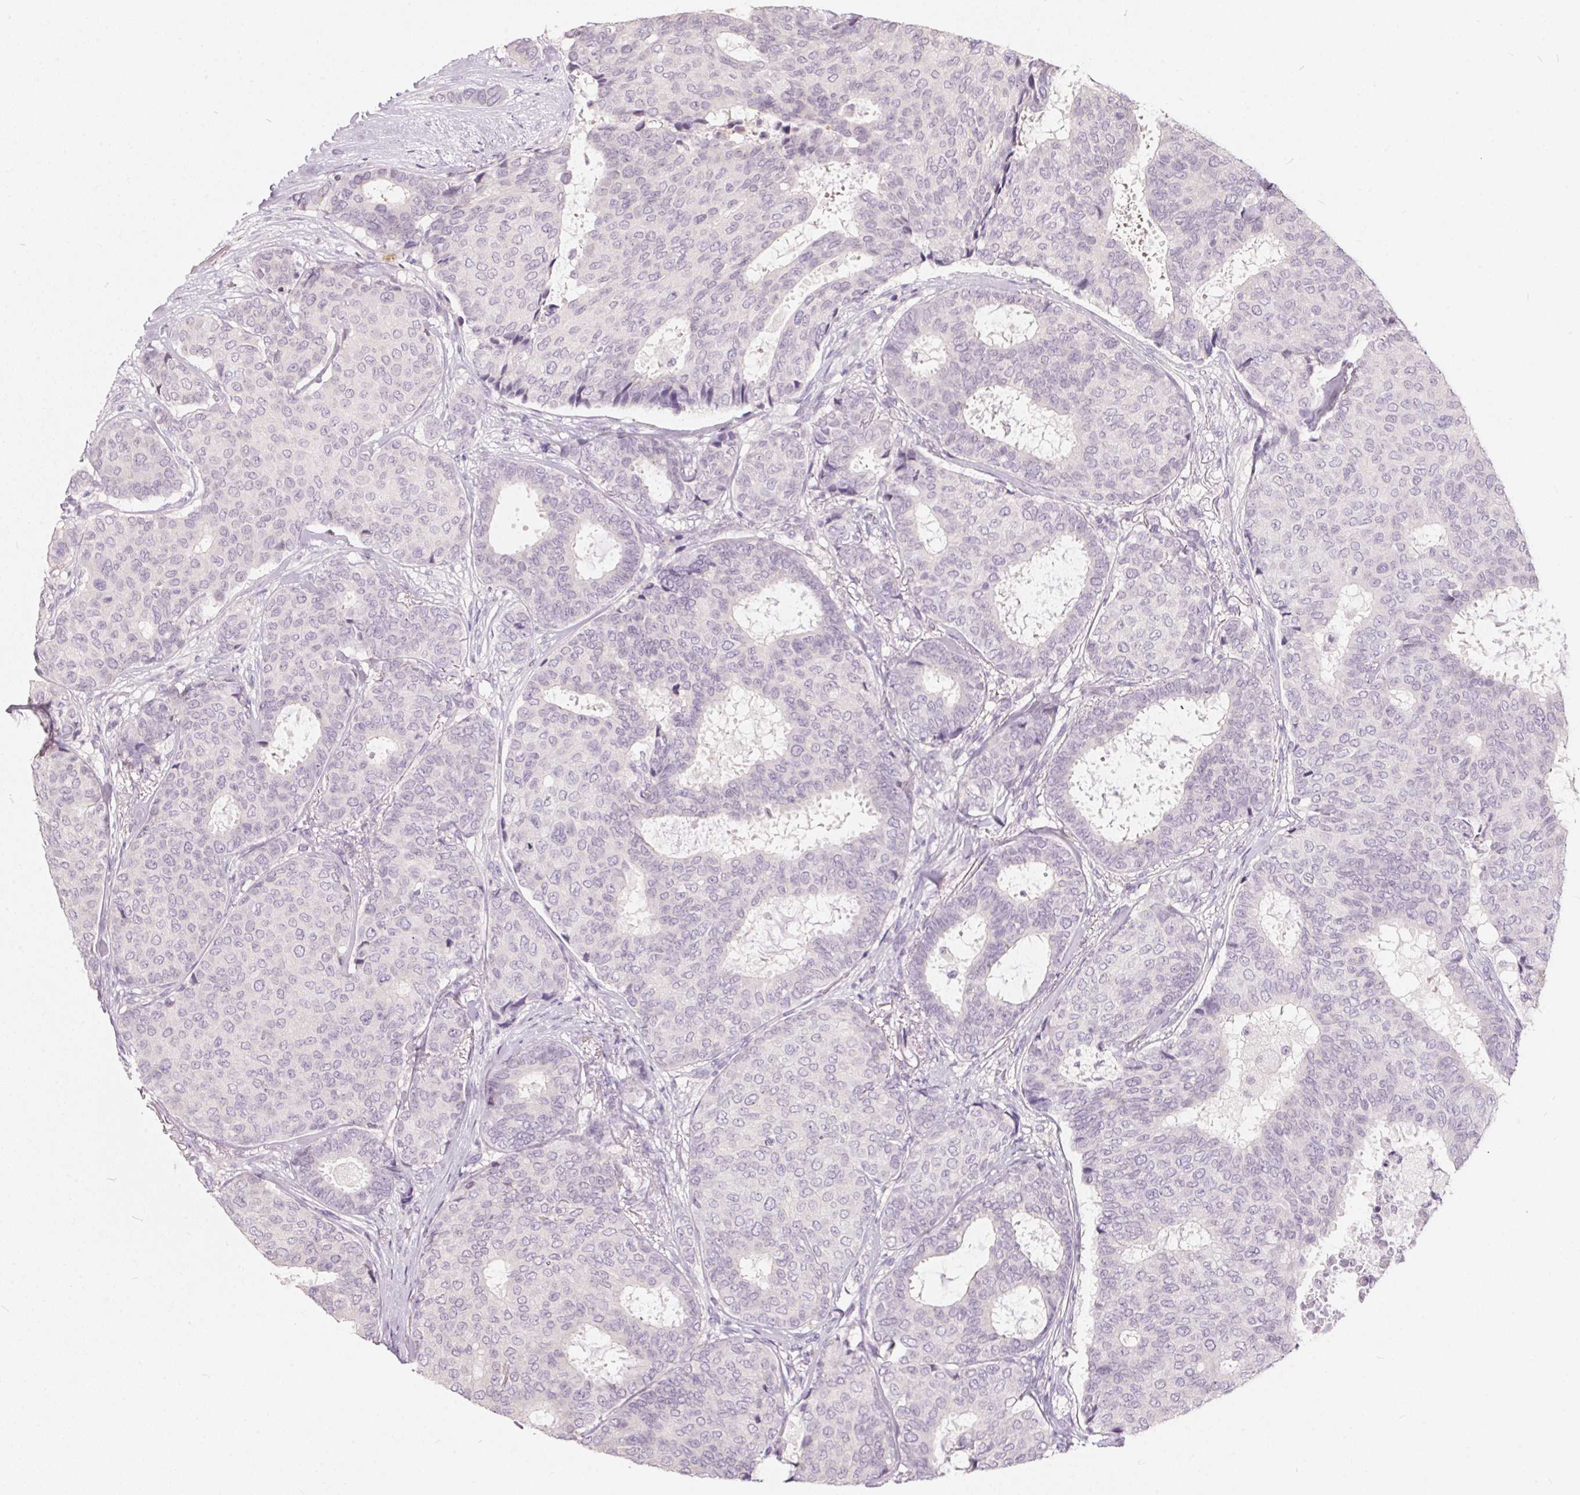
{"staining": {"intensity": "negative", "quantity": "none", "location": "none"}, "tissue": "breast cancer", "cell_type": "Tumor cells", "image_type": "cancer", "snomed": [{"axis": "morphology", "description": "Duct carcinoma"}, {"axis": "topography", "description": "Breast"}], "caption": "Tumor cells are negative for brown protein staining in breast cancer. (Brightfield microscopy of DAB (3,3'-diaminobenzidine) IHC at high magnification).", "gene": "SERPINB1", "patient": {"sex": "female", "age": 75}}